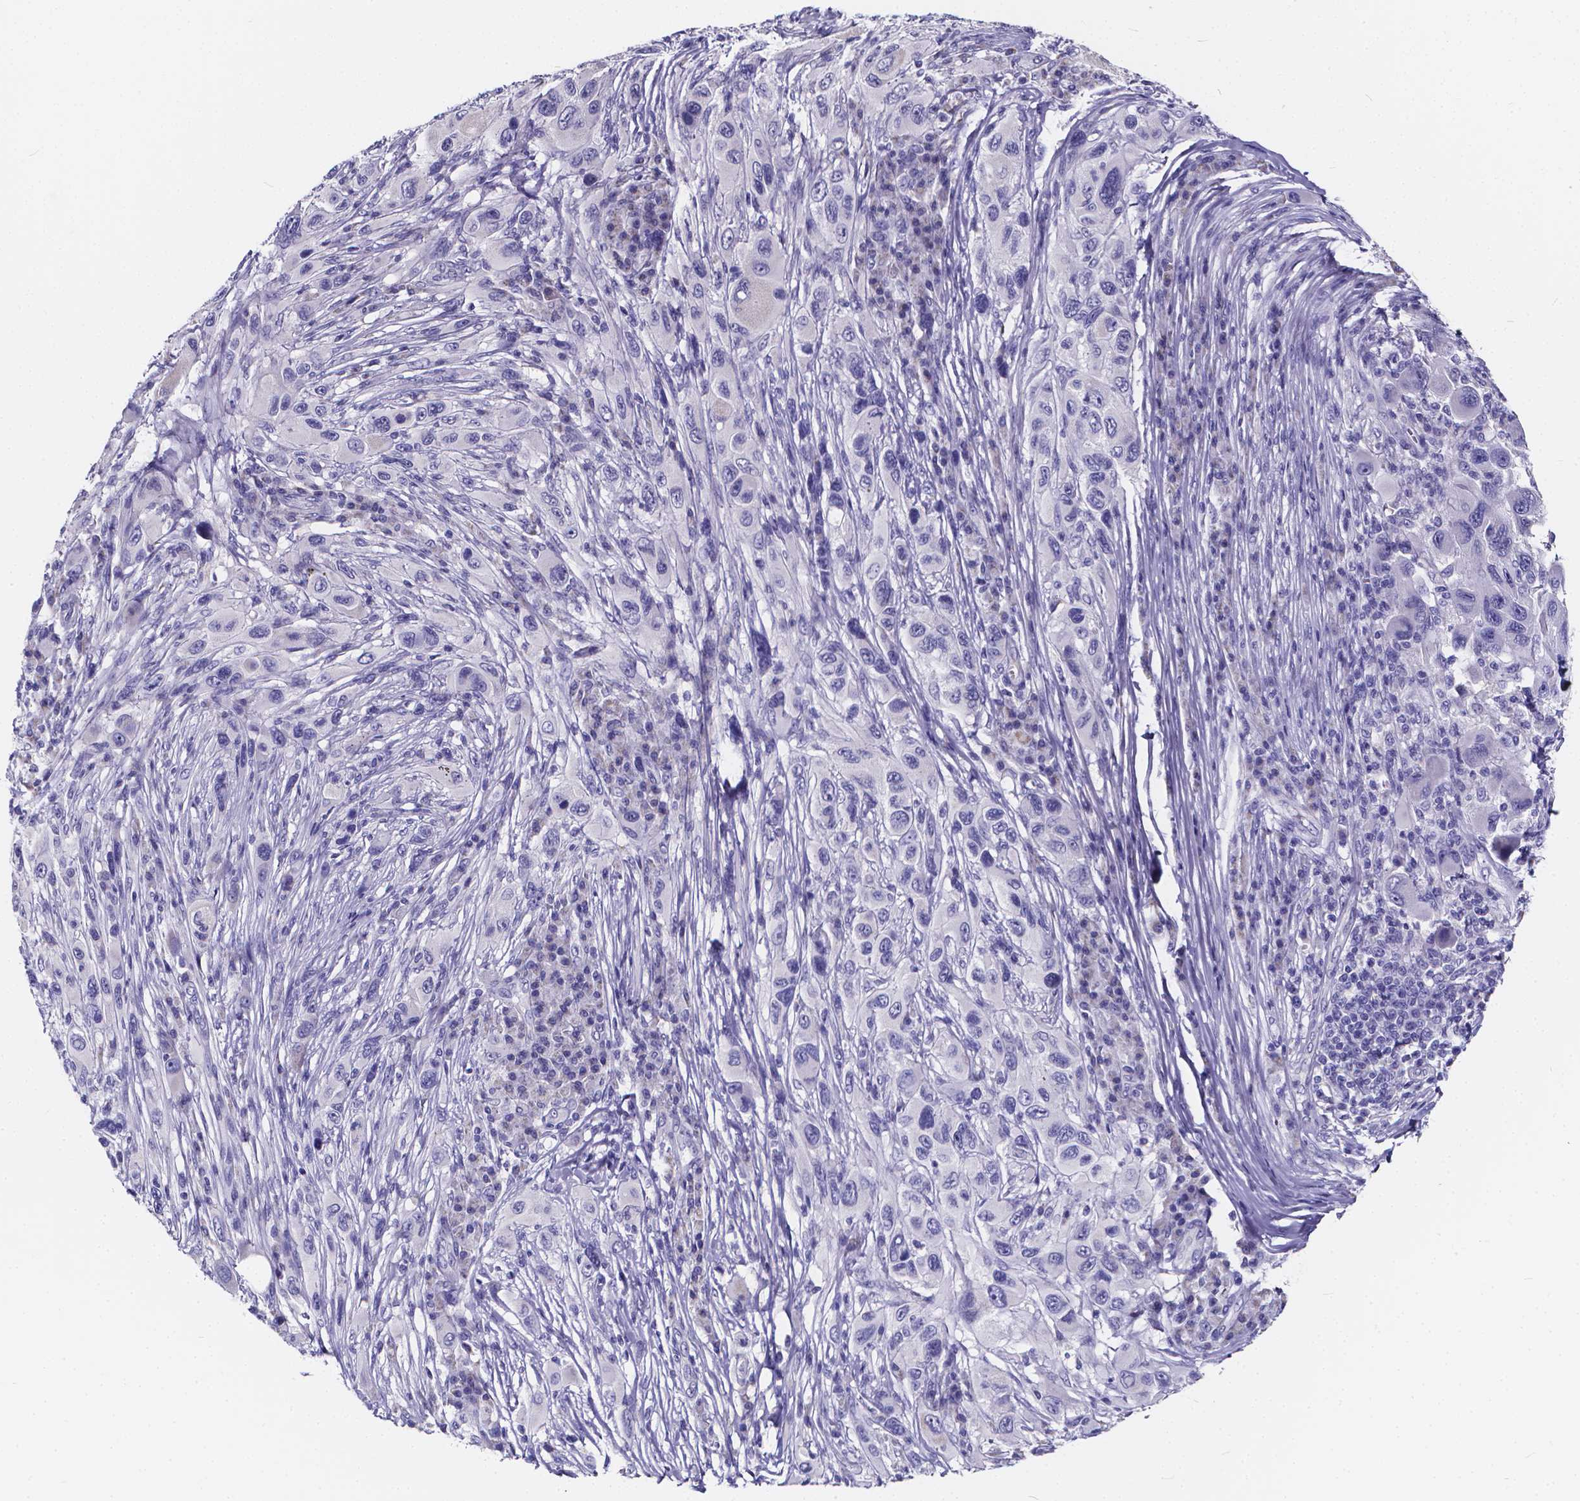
{"staining": {"intensity": "negative", "quantity": "none", "location": "none"}, "tissue": "melanoma", "cell_type": "Tumor cells", "image_type": "cancer", "snomed": [{"axis": "morphology", "description": "Malignant melanoma, NOS"}, {"axis": "topography", "description": "Skin"}], "caption": "Micrograph shows no significant protein expression in tumor cells of malignant melanoma.", "gene": "SPEF2", "patient": {"sex": "male", "age": 53}}